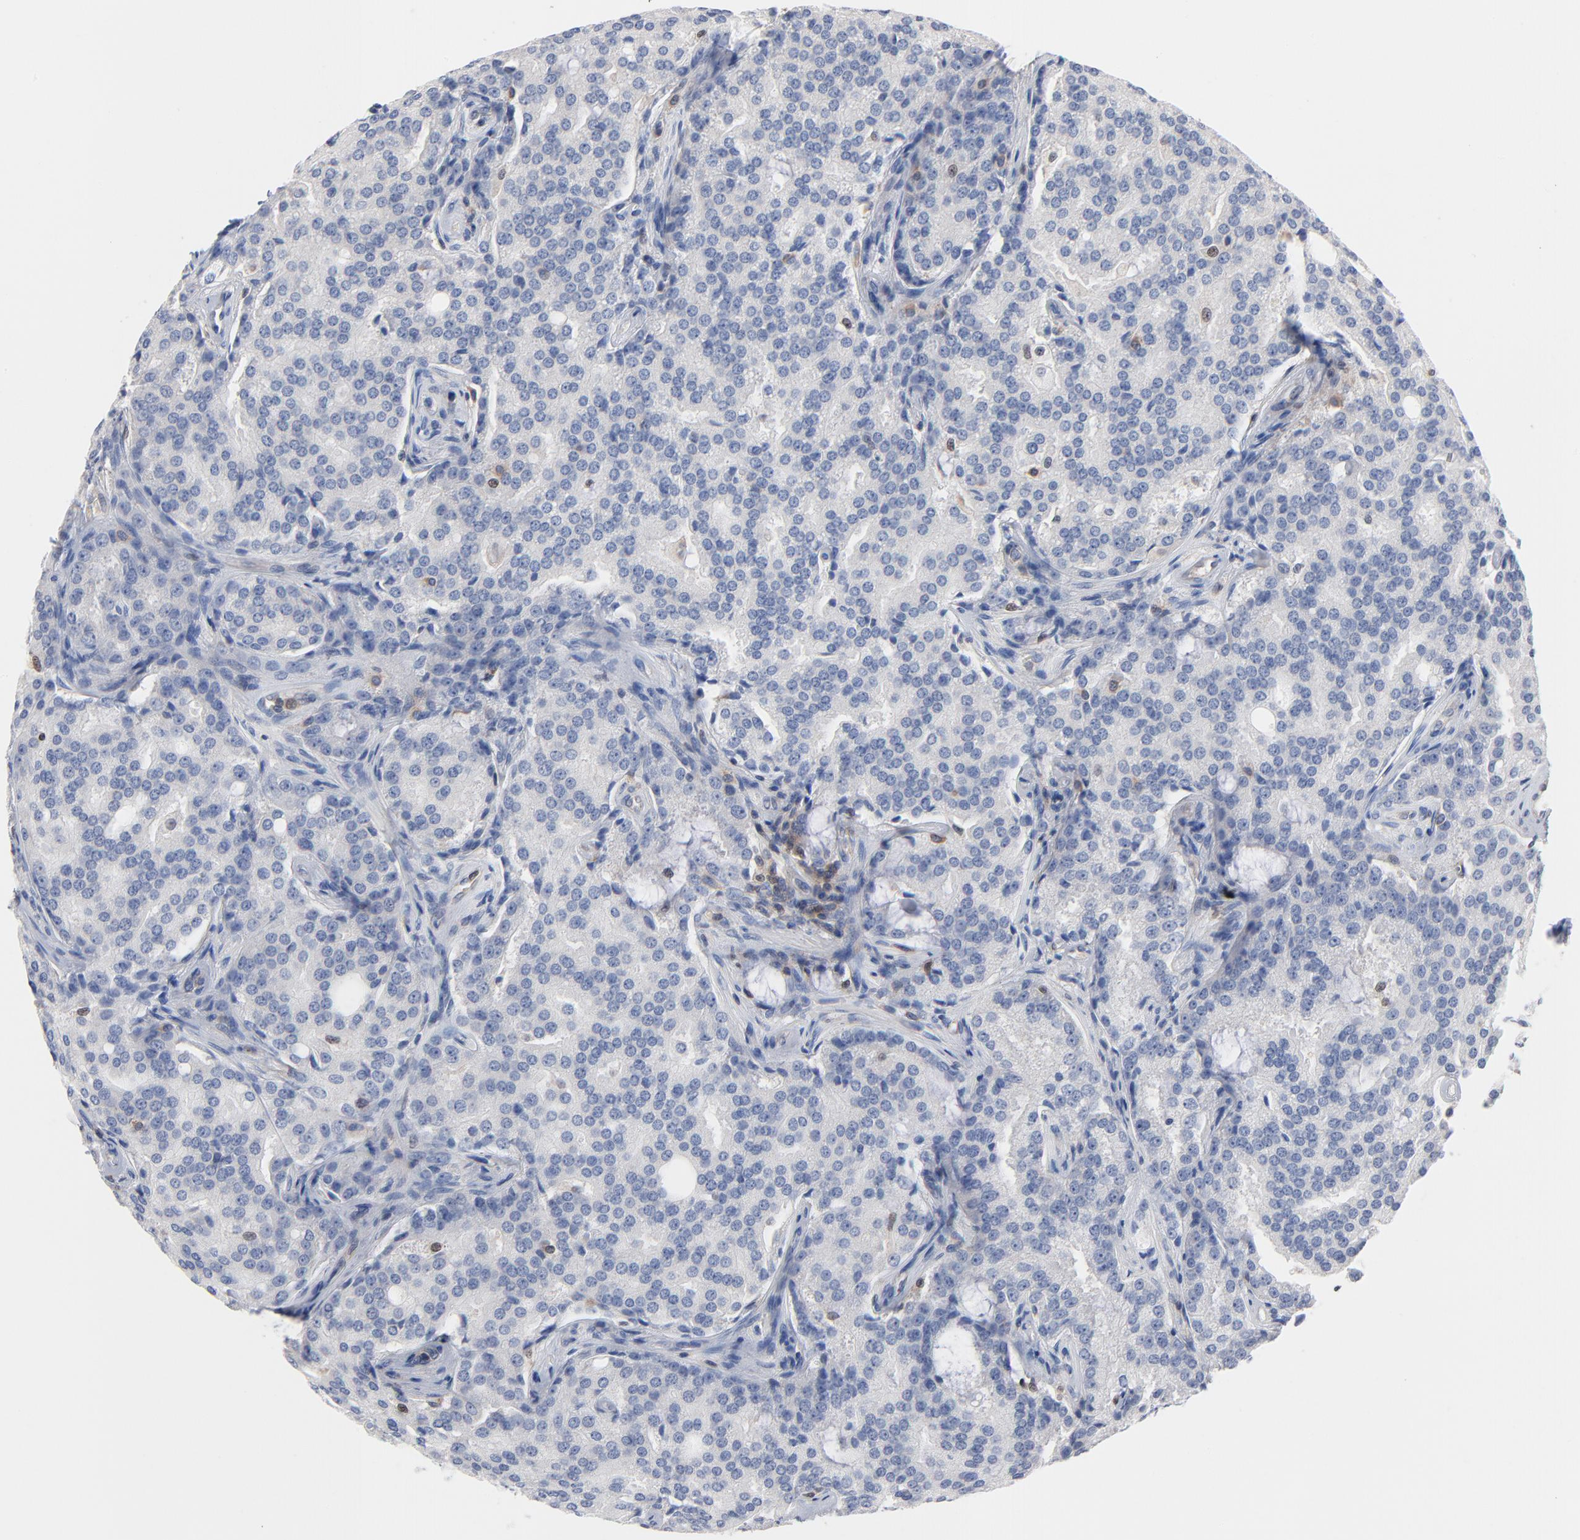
{"staining": {"intensity": "negative", "quantity": "none", "location": "none"}, "tissue": "prostate cancer", "cell_type": "Tumor cells", "image_type": "cancer", "snomed": [{"axis": "morphology", "description": "Adenocarcinoma, High grade"}, {"axis": "topography", "description": "Prostate"}], "caption": "Protein analysis of prostate high-grade adenocarcinoma demonstrates no significant positivity in tumor cells.", "gene": "ARHGEF6", "patient": {"sex": "male", "age": 72}}